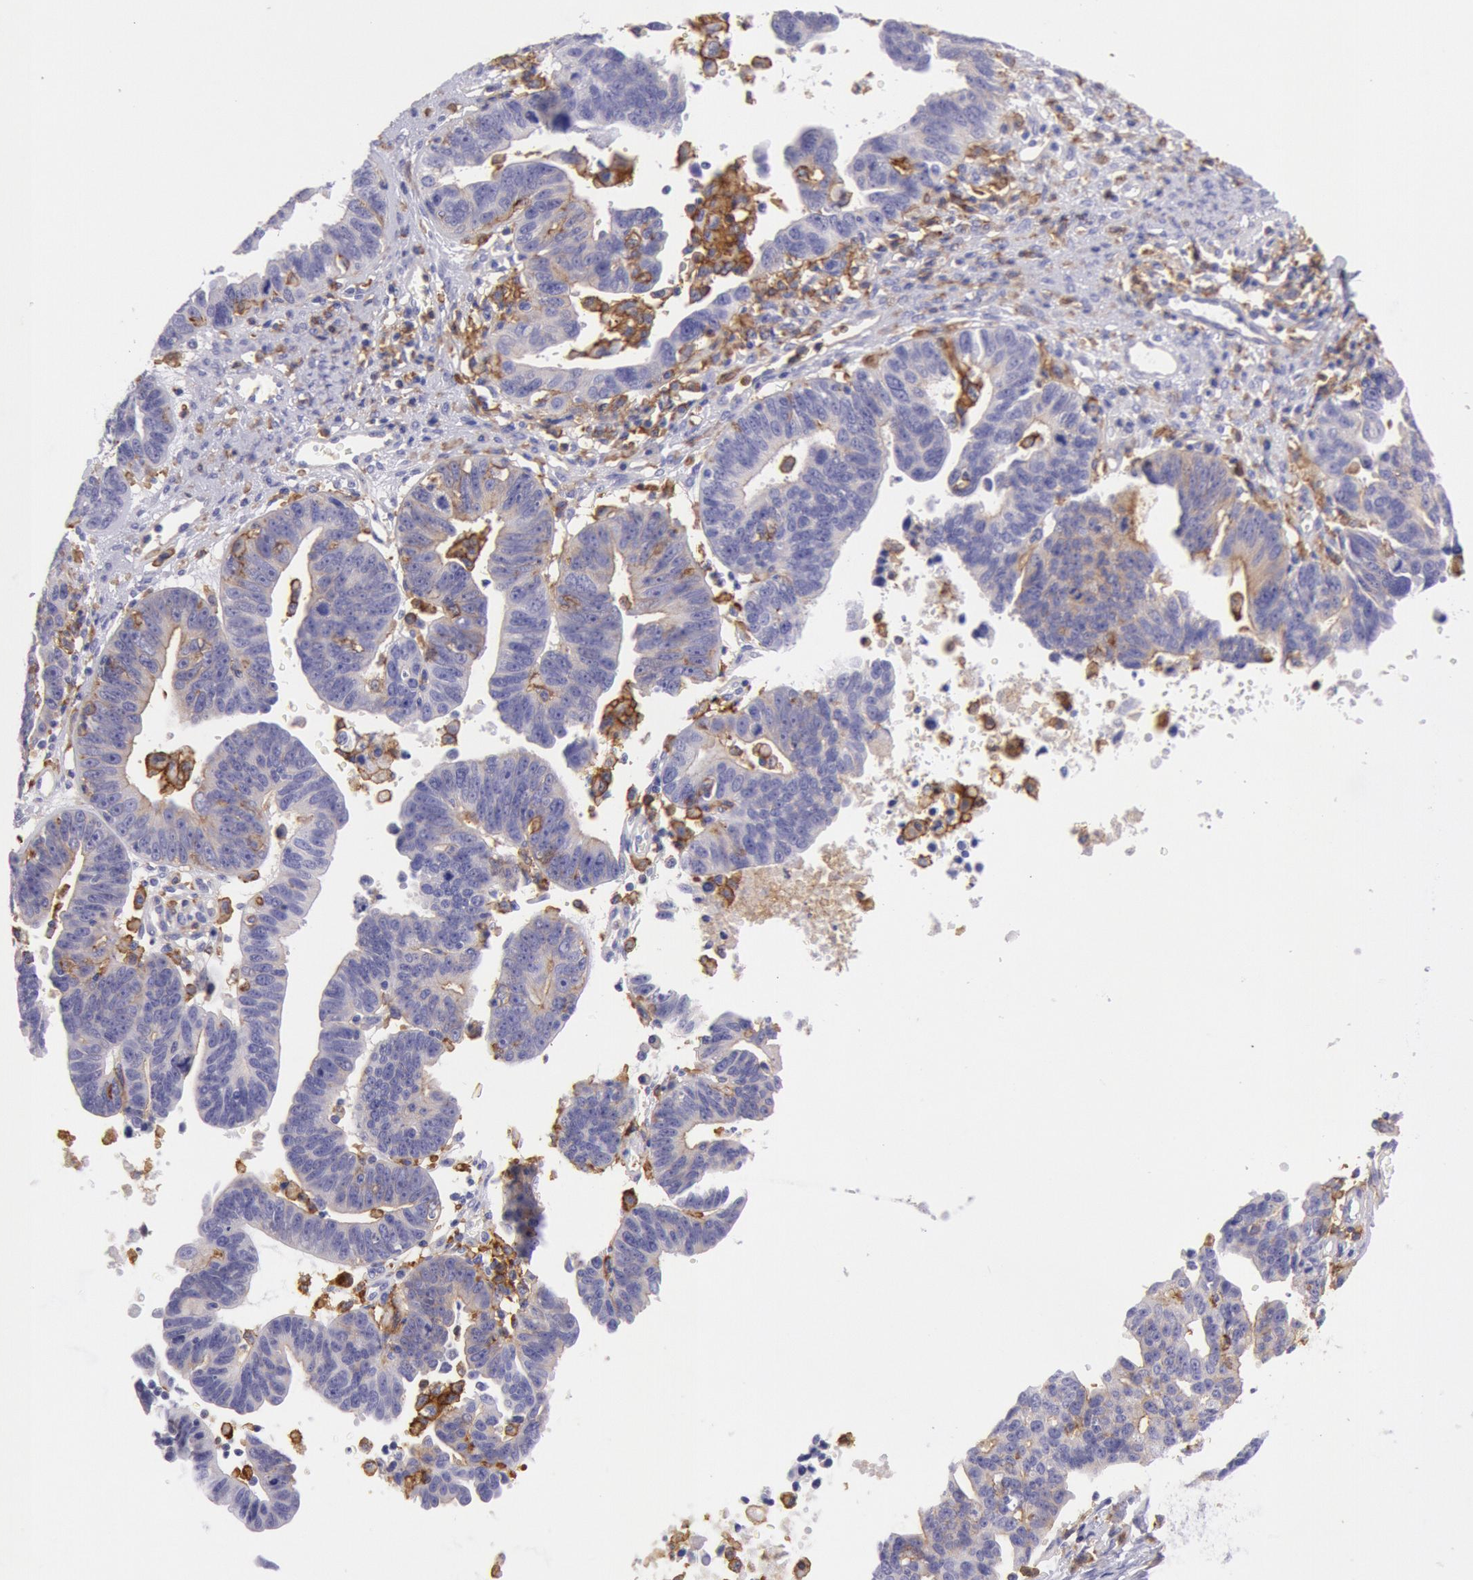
{"staining": {"intensity": "negative", "quantity": "none", "location": "none"}, "tissue": "ovarian cancer", "cell_type": "Tumor cells", "image_type": "cancer", "snomed": [{"axis": "morphology", "description": "Carcinoma, endometroid"}, {"axis": "morphology", "description": "Cystadenocarcinoma, serous, NOS"}, {"axis": "topography", "description": "Ovary"}], "caption": "Immunohistochemistry photomicrograph of neoplastic tissue: human endometroid carcinoma (ovarian) stained with DAB reveals no significant protein expression in tumor cells.", "gene": "LYN", "patient": {"sex": "female", "age": 45}}